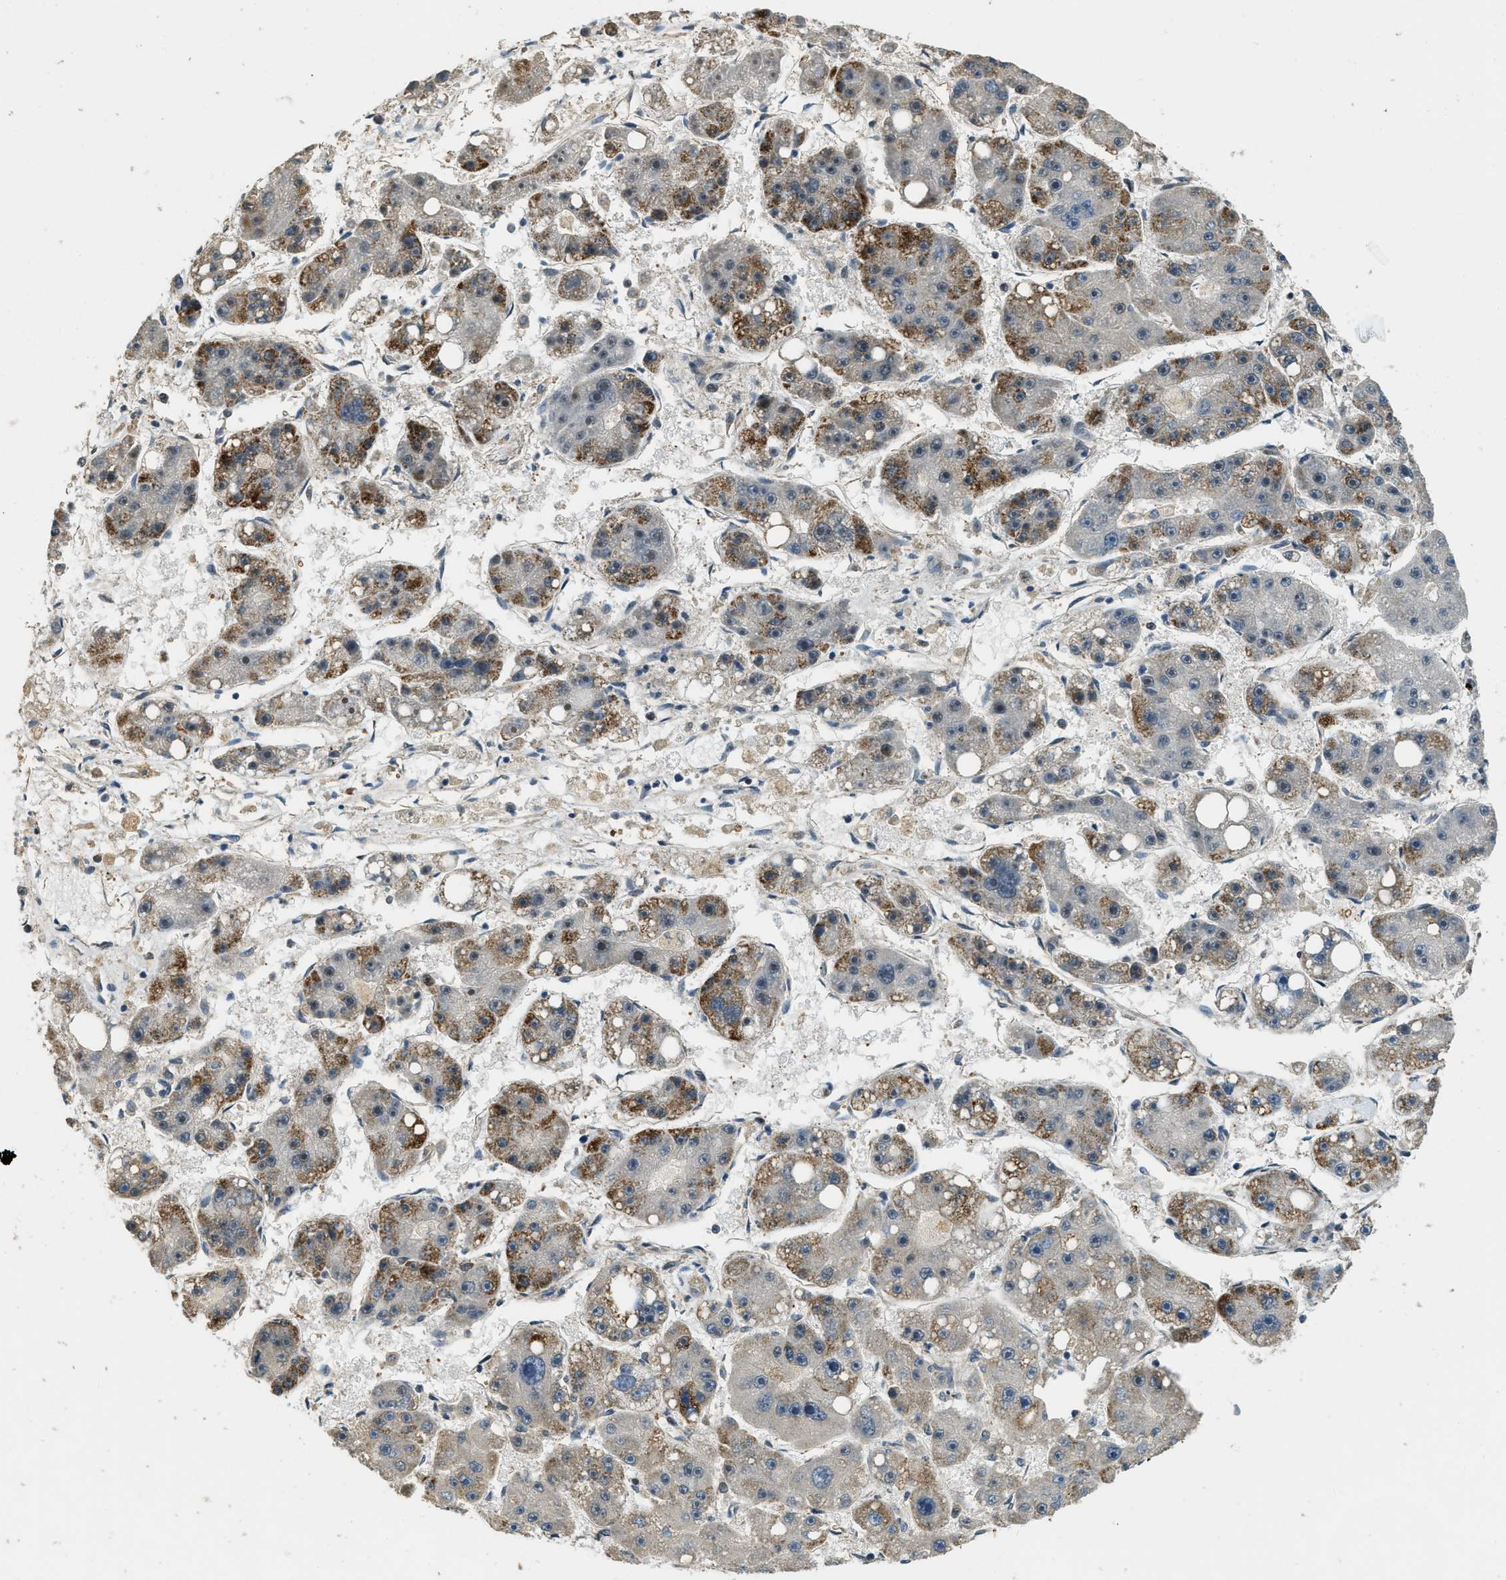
{"staining": {"intensity": "moderate", "quantity": "25%-75%", "location": "cytoplasmic/membranous,nuclear"}, "tissue": "liver cancer", "cell_type": "Tumor cells", "image_type": "cancer", "snomed": [{"axis": "morphology", "description": "Carcinoma, Hepatocellular, NOS"}, {"axis": "topography", "description": "Liver"}], "caption": "Brown immunohistochemical staining in hepatocellular carcinoma (liver) shows moderate cytoplasmic/membranous and nuclear expression in approximately 25%-75% of tumor cells.", "gene": "MED21", "patient": {"sex": "female", "age": 61}}